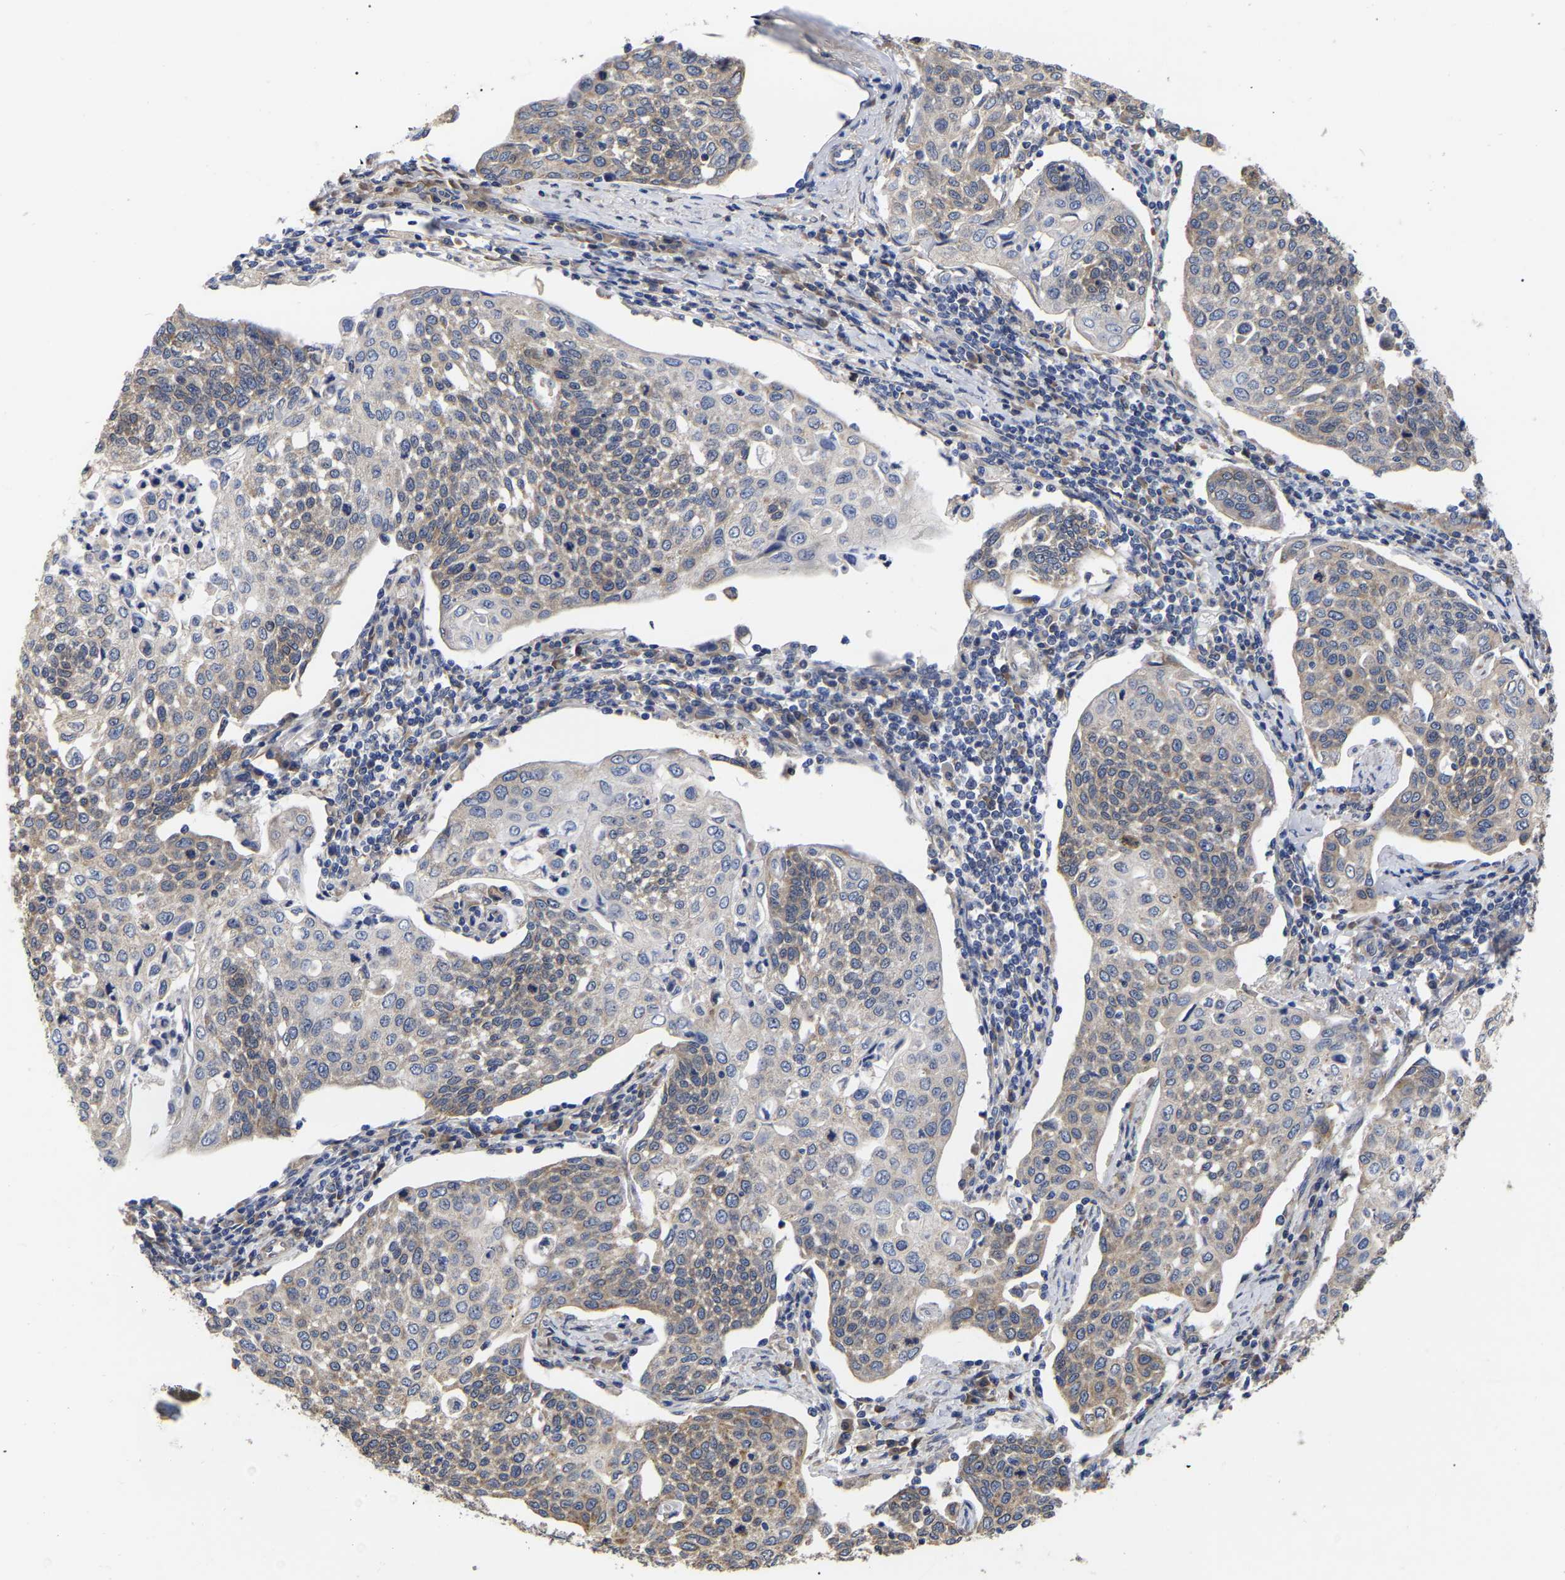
{"staining": {"intensity": "moderate", "quantity": ">75%", "location": "cytoplasmic/membranous"}, "tissue": "cervical cancer", "cell_type": "Tumor cells", "image_type": "cancer", "snomed": [{"axis": "morphology", "description": "Squamous cell carcinoma, NOS"}, {"axis": "topography", "description": "Cervix"}], "caption": "Cervical cancer stained with a brown dye displays moderate cytoplasmic/membranous positive positivity in approximately >75% of tumor cells.", "gene": "CFAP298", "patient": {"sex": "female", "age": 34}}